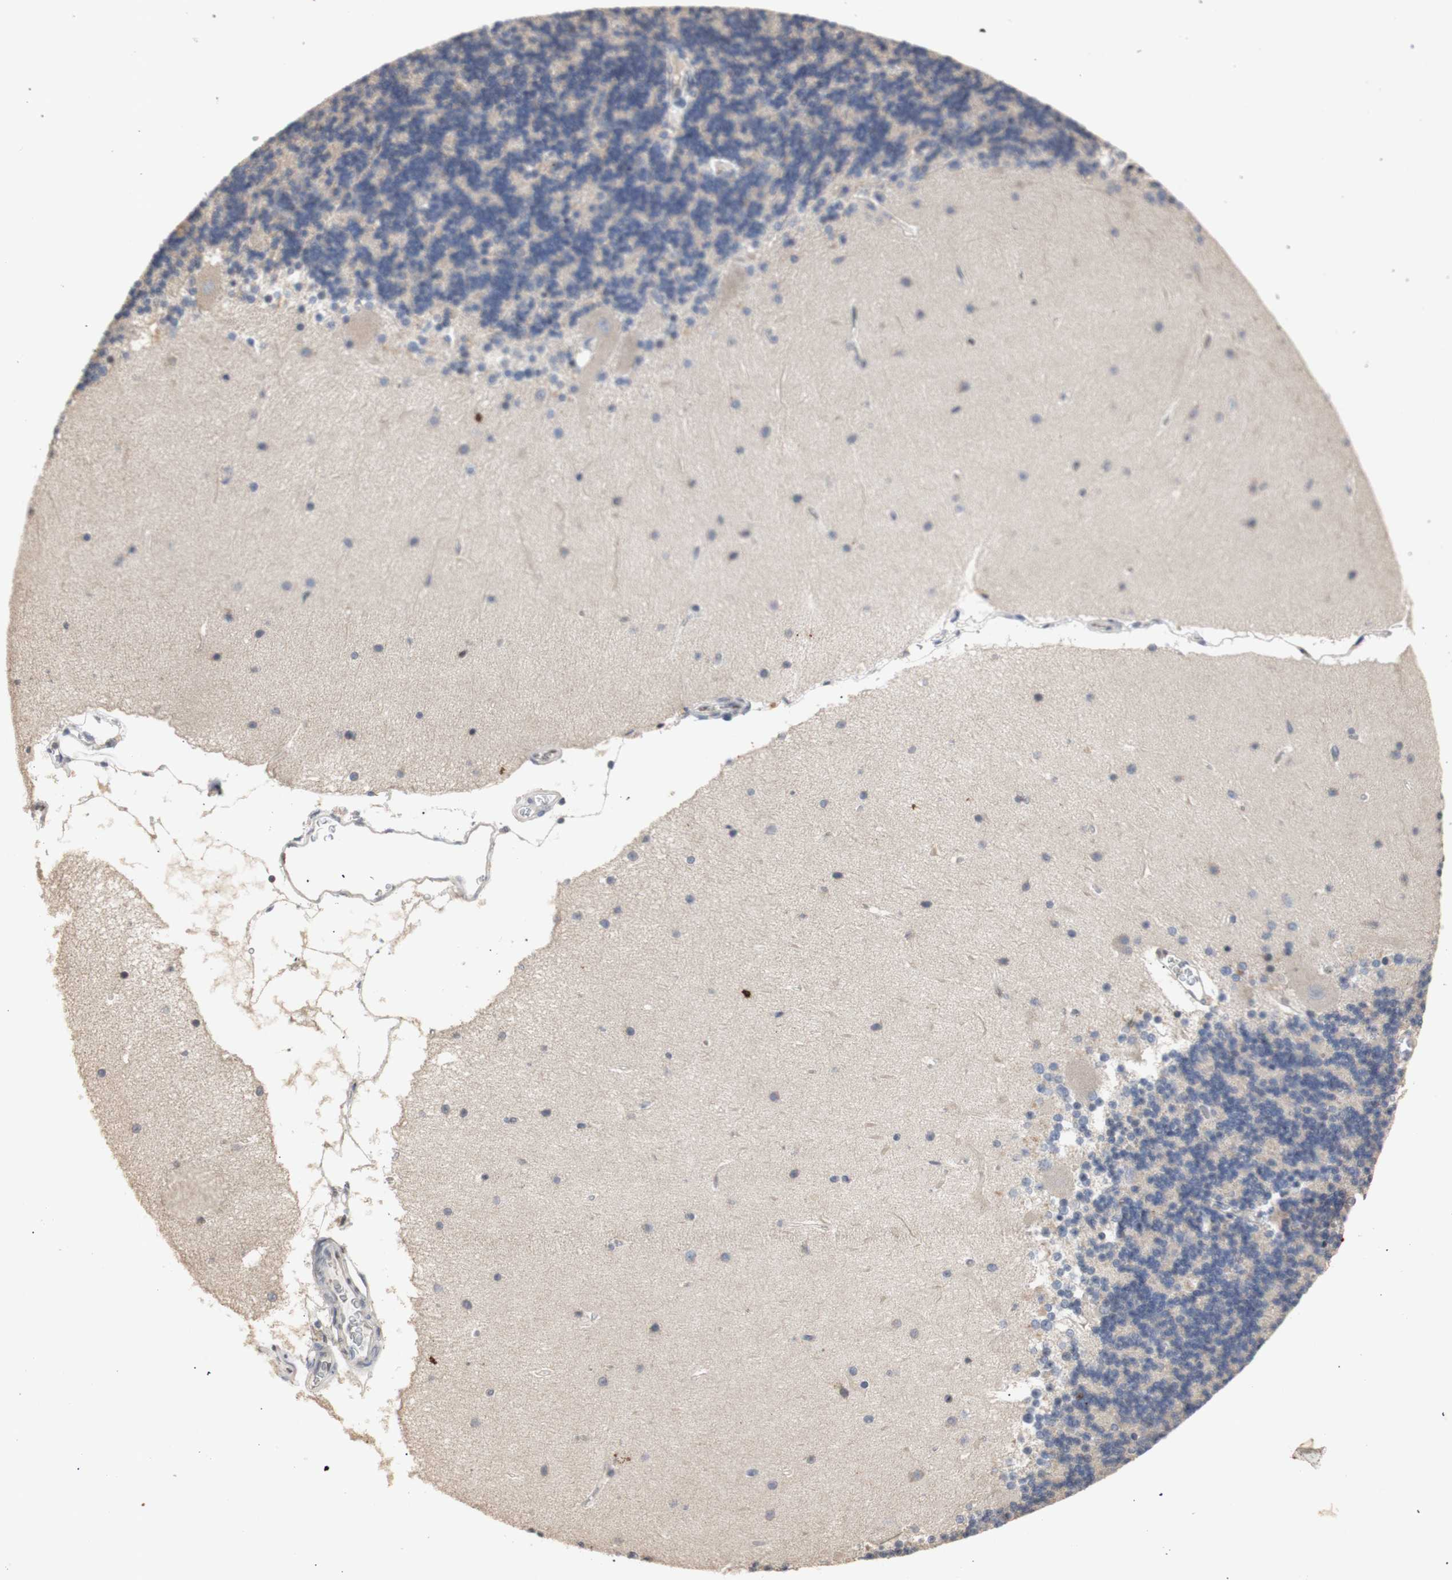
{"staining": {"intensity": "negative", "quantity": "none", "location": "none"}, "tissue": "cerebellum", "cell_type": "Cells in granular layer", "image_type": "normal", "snomed": [{"axis": "morphology", "description": "Normal tissue, NOS"}, {"axis": "topography", "description": "Cerebellum"}], "caption": "IHC photomicrograph of benign human cerebellum stained for a protein (brown), which reveals no expression in cells in granular layer. (Stains: DAB (3,3'-diaminobenzidine) IHC with hematoxylin counter stain, Microscopy: brightfield microscopy at high magnification).", "gene": "FOSB", "patient": {"sex": "female", "age": 54}}